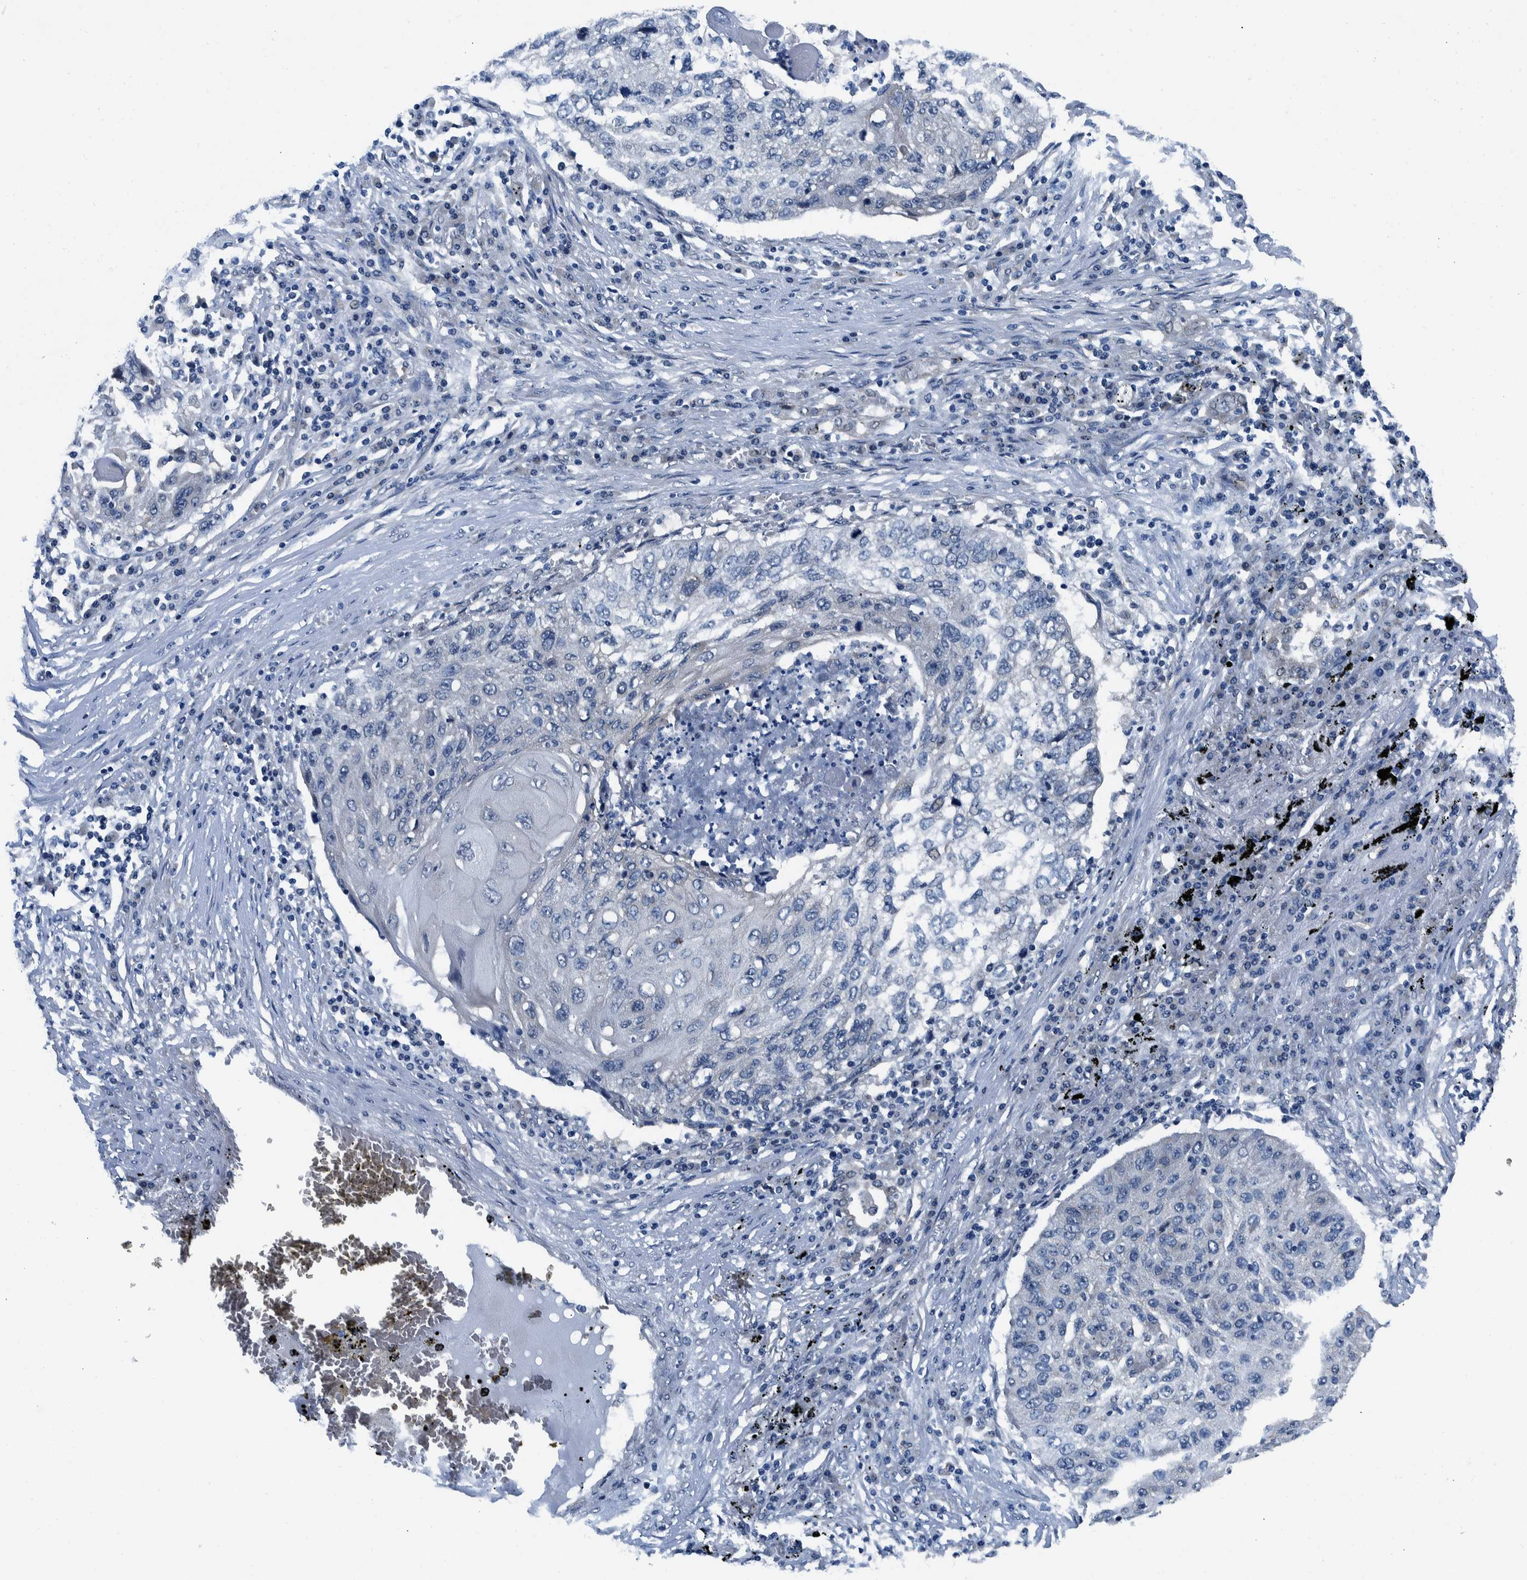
{"staining": {"intensity": "negative", "quantity": "none", "location": "none"}, "tissue": "lung cancer", "cell_type": "Tumor cells", "image_type": "cancer", "snomed": [{"axis": "morphology", "description": "Squamous cell carcinoma, NOS"}, {"axis": "topography", "description": "Lung"}], "caption": "Squamous cell carcinoma (lung) was stained to show a protein in brown. There is no significant staining in tumor cells.", "gene": "NIBAN2", "patient": {"sex": "female", "age": 63}}